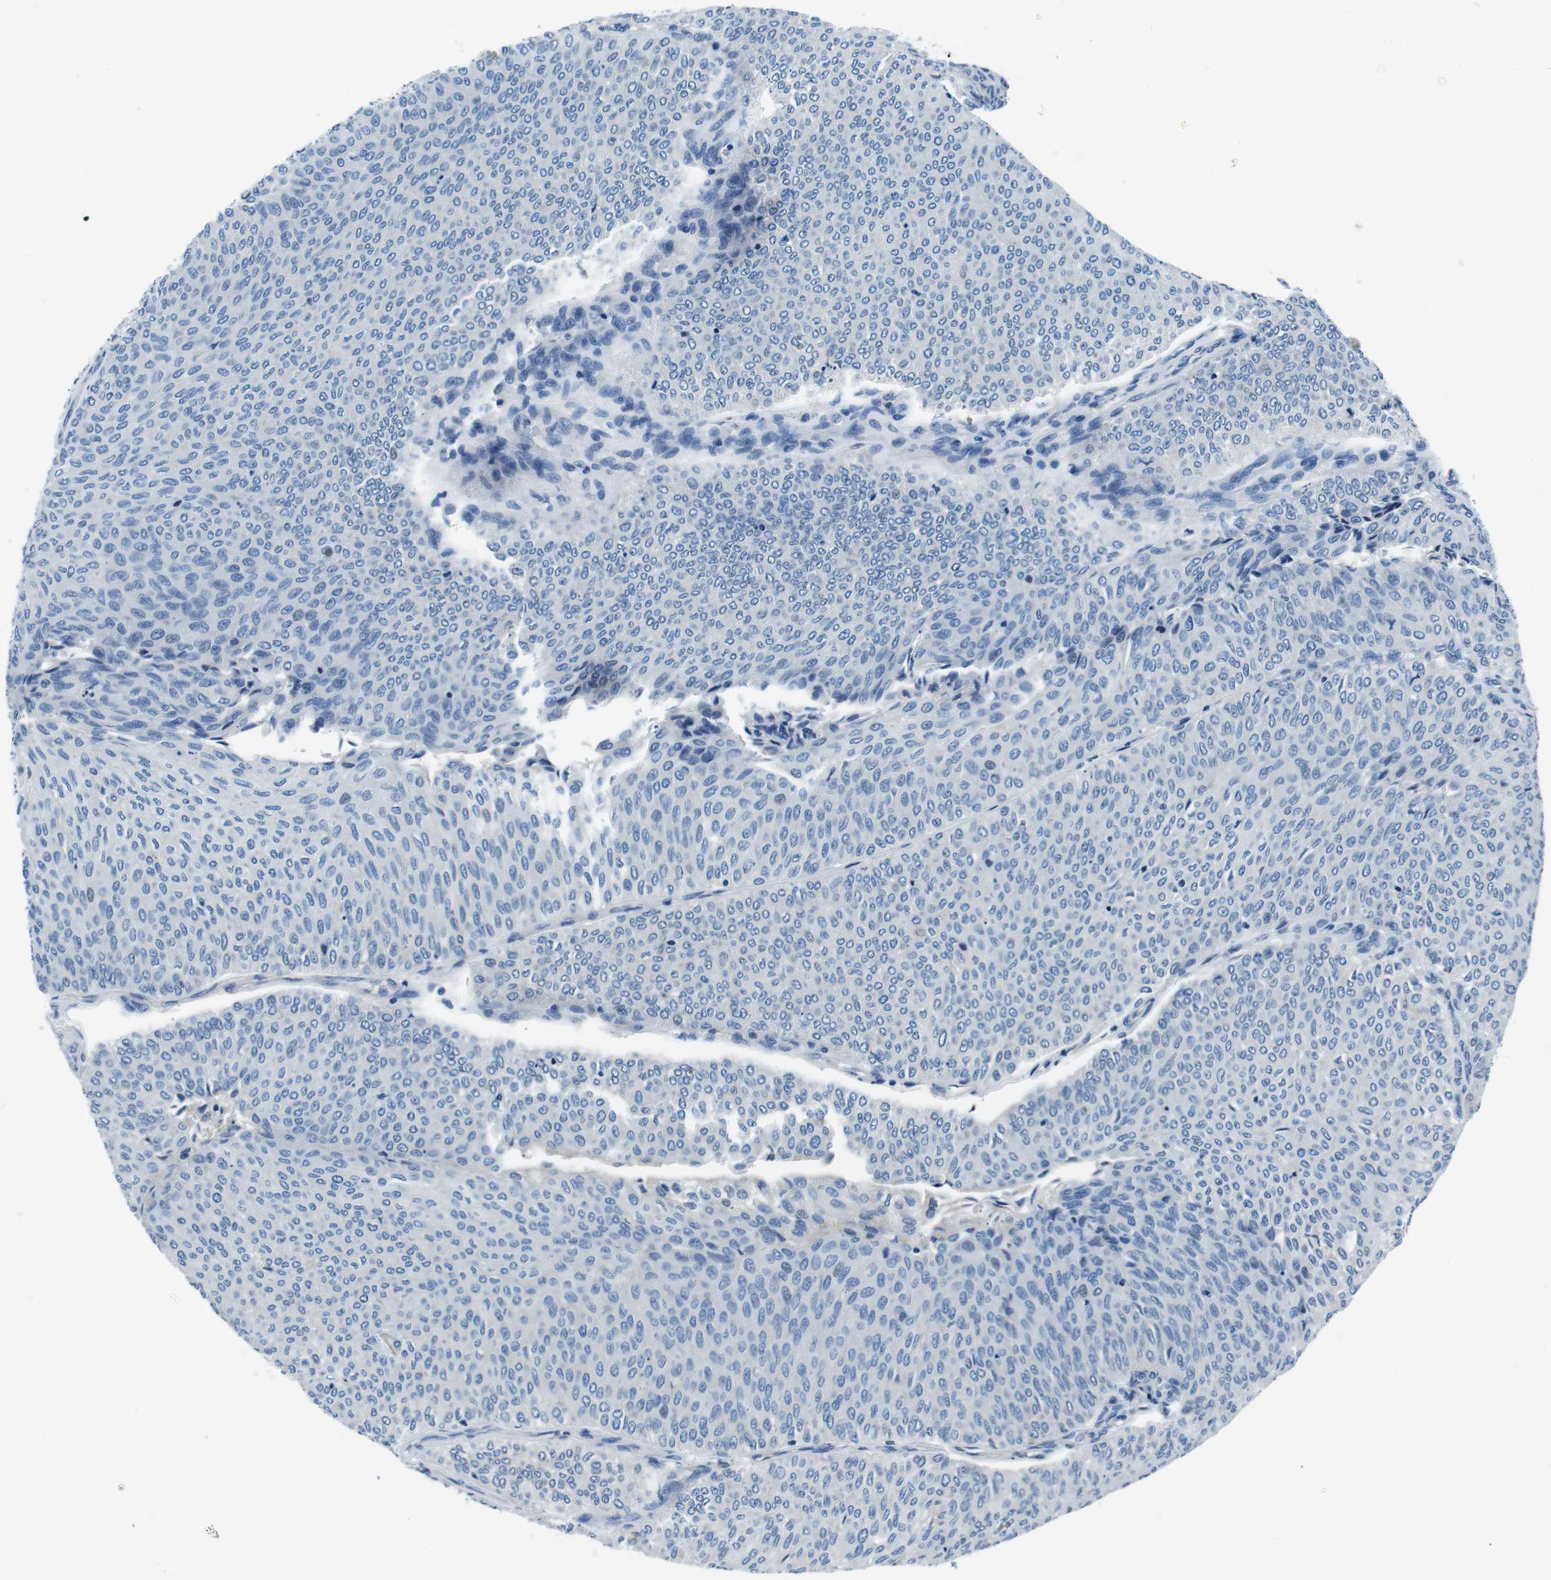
{"staining": {"intensity": "negative", "quantity": "none", "location": "none"}, "tissue": "urothelial cancer", "cell_type": "Tumor cells", "image_type": "cancer", "snomed": [{"axis": "morphology", "description": "Urothelial carcinoma, Low grade"}, {"axis": "topography", "description": "Urinary bladder"}], "caption": "A micrograph of urothelial carcinoma (low-grade) stained for a protein shows no brown staining in tumor cells.", "gene": "CASQ1", "patient": {"sex": "male", "age": 78}}